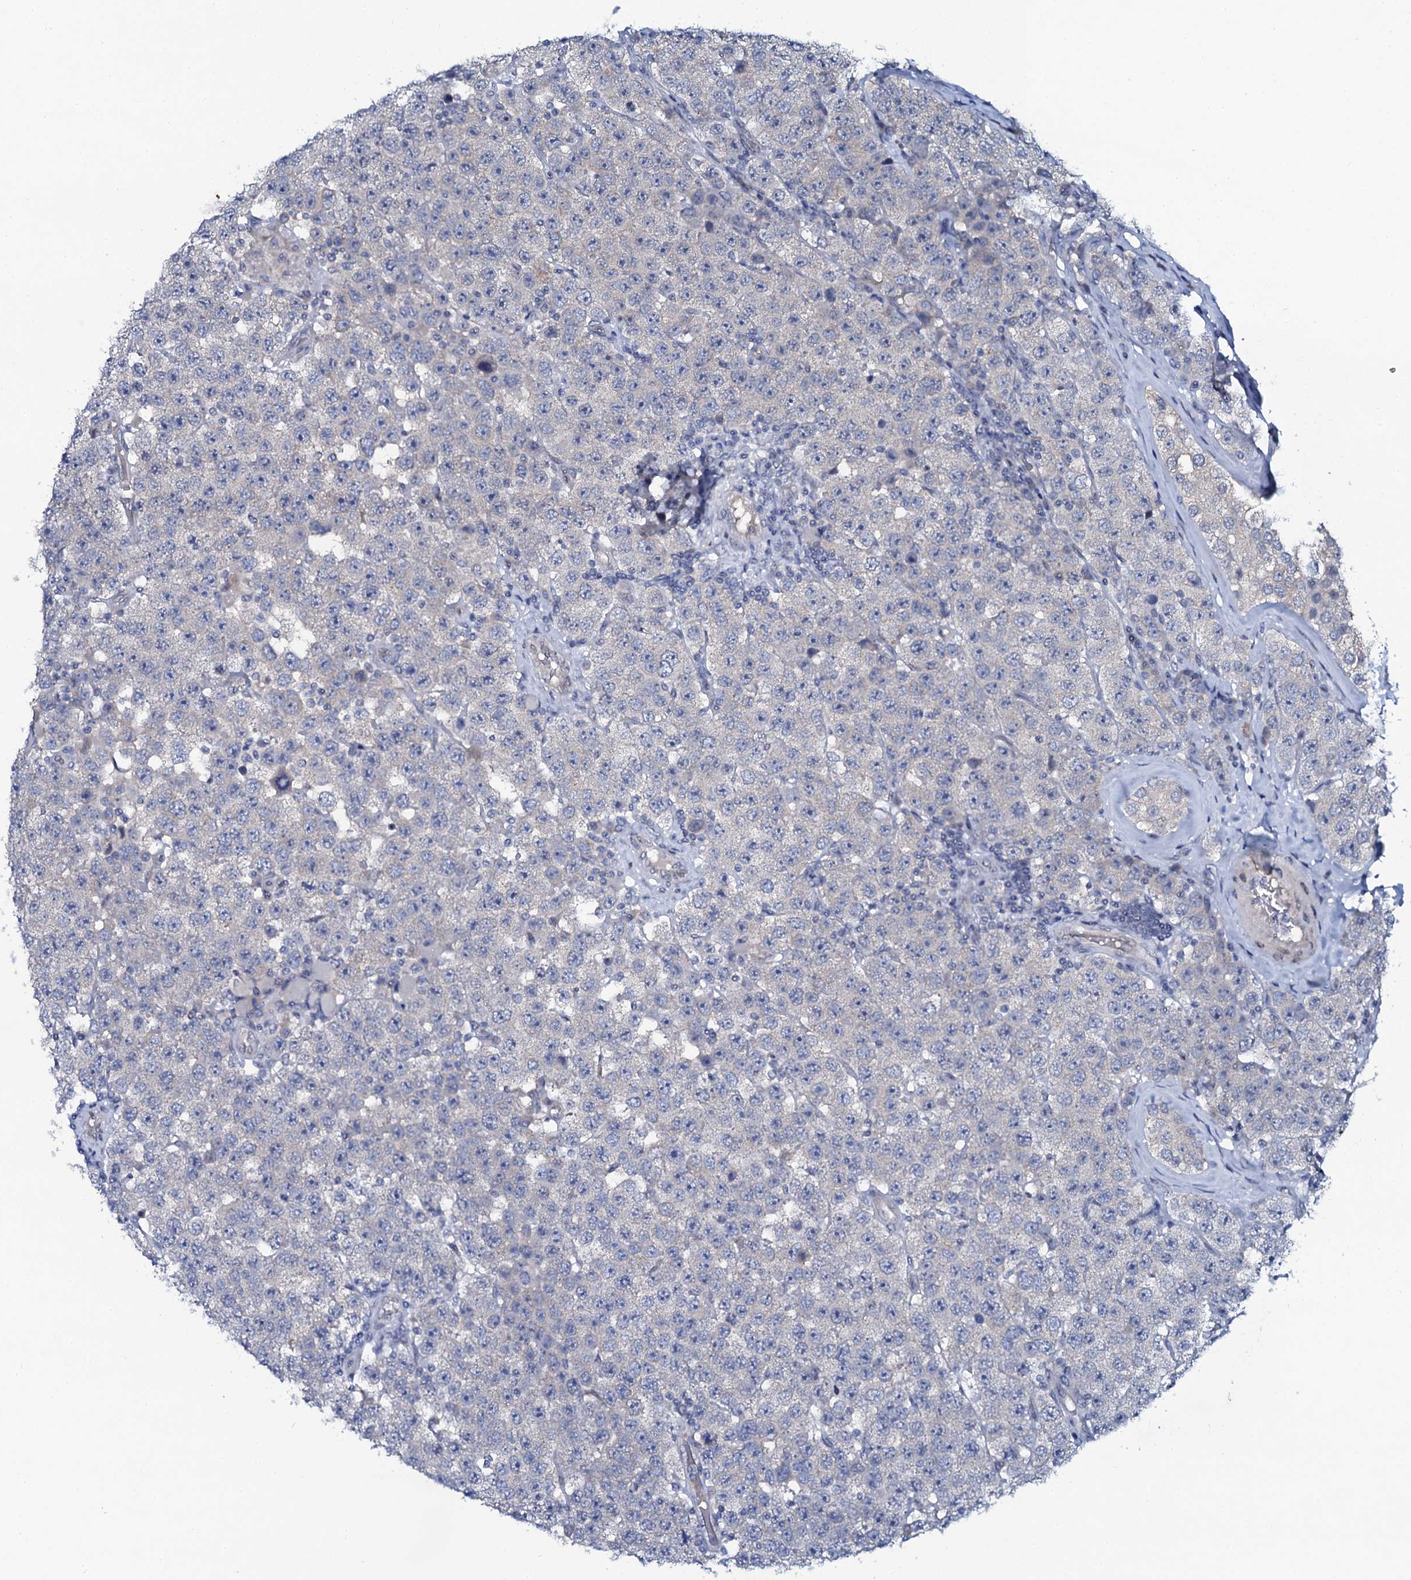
{"staining": {"intensity": "negative", "quantity": "none", "location": "none"}, "tissue": "testis cancer", "cell_type": "Tumor cells", "image_type": "cancer", "snomed": [{"axis": "morphology", "description": "Seminoma, NOS"}, {"axis": "topography", "description": "Testis"}], "caption": "This is an immunohistochemistry image of testis seminoma. There is no expression in tumor cells.", "gene": "C10orf88", "patient": {"sex": "male", "age": 28}}